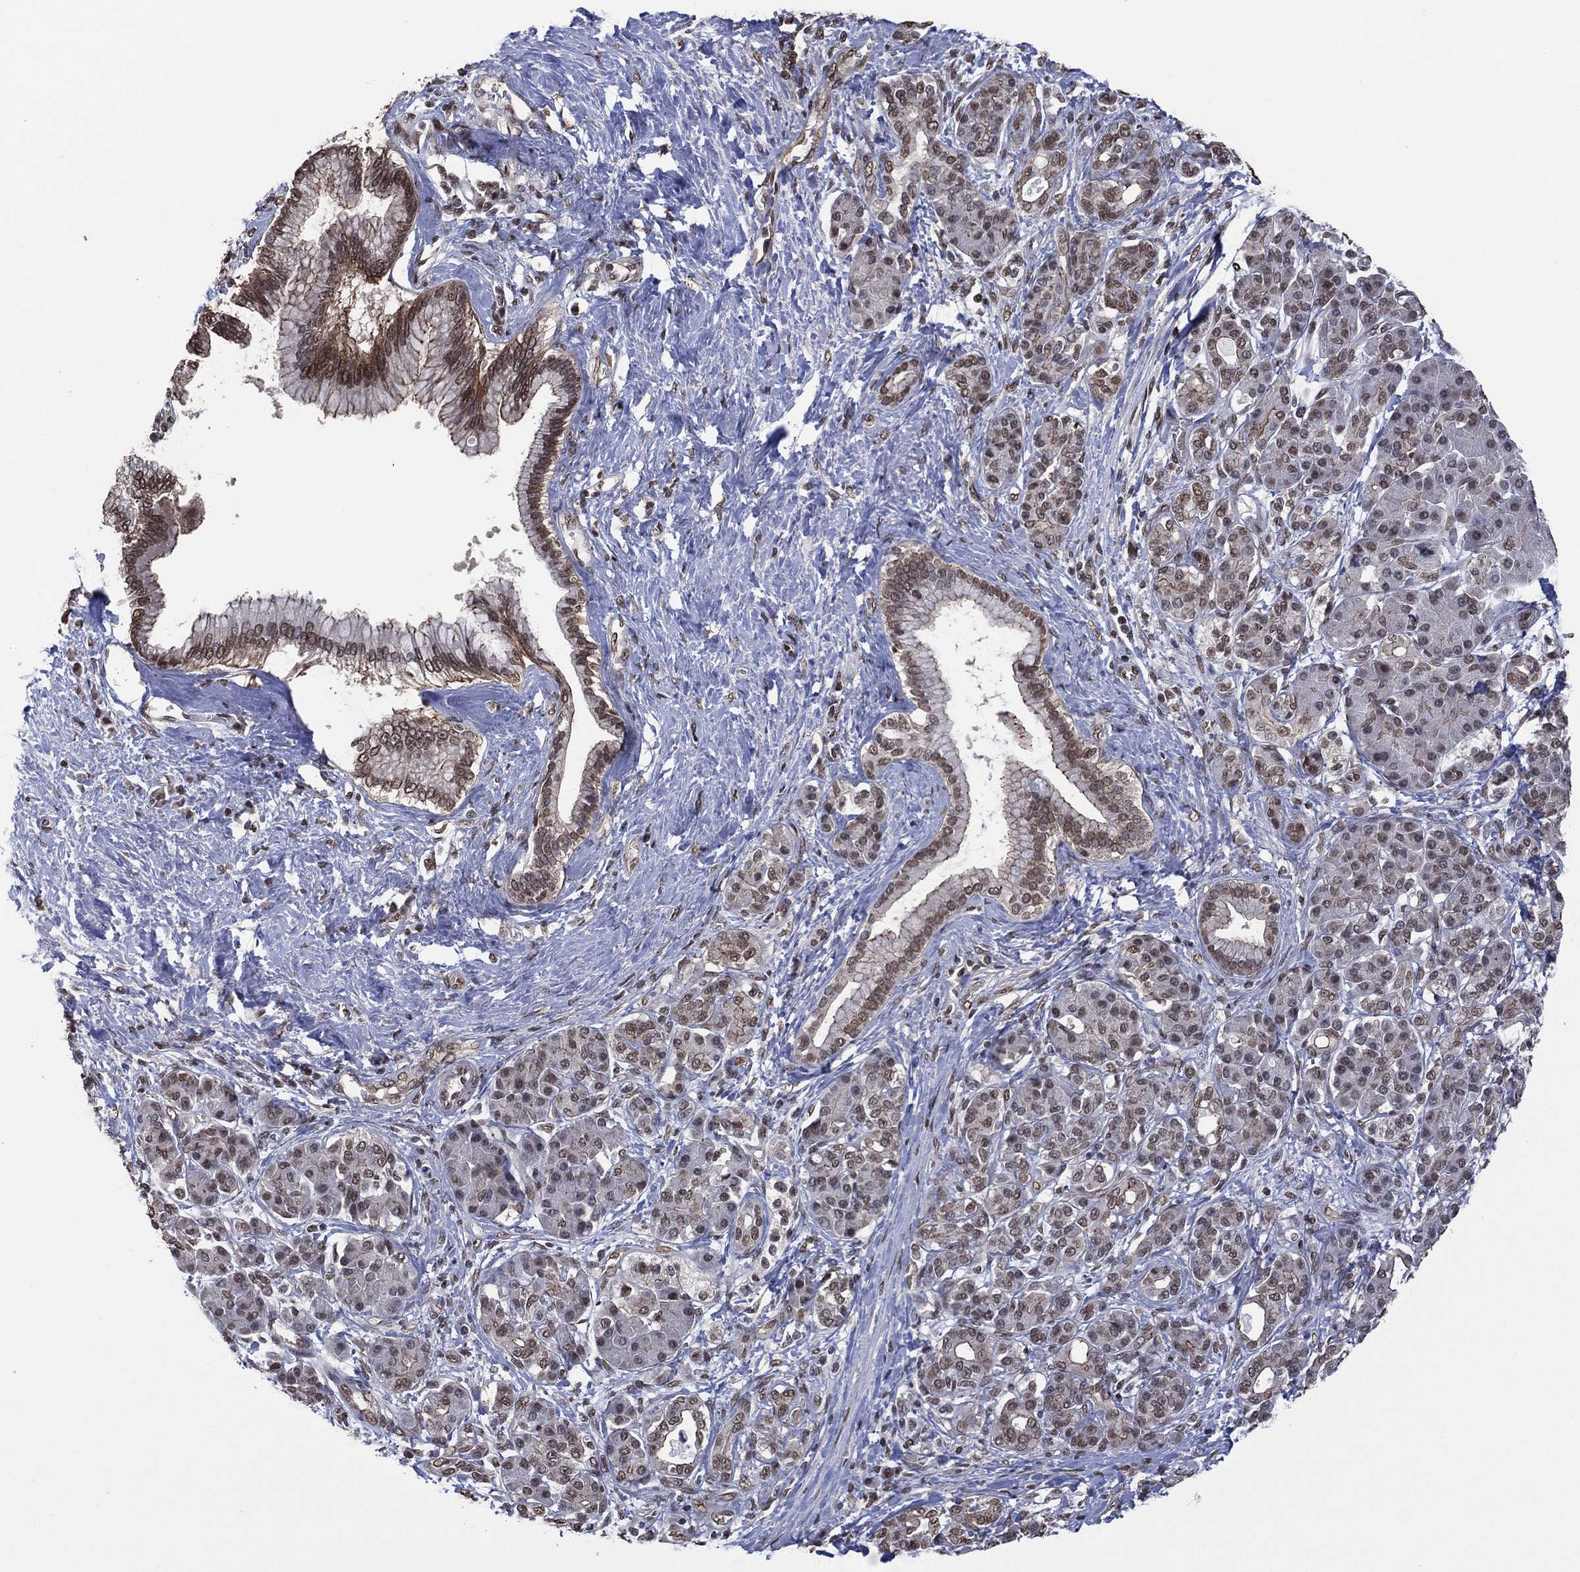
{"staining": {"intensity": "moderate", "quantity": "<25%", "location": "nuclear"}, "tissue": "pancreatic cancer", "cell_type": "Tumor cells", "image_type": "cancer", "snomed": [{"axis": "morphology", "description": "Adenocarcinoma, NOS"}, {"axis": "topography", "description": "Pancreas"}], "caption": "This is an image of immunohistochemistry staining of pancreatic cancer, which shows moderate expression in the nuclear of tumor cells.", "gene": "EHMT1", "patient": {"sex": "female", "age": 73}}